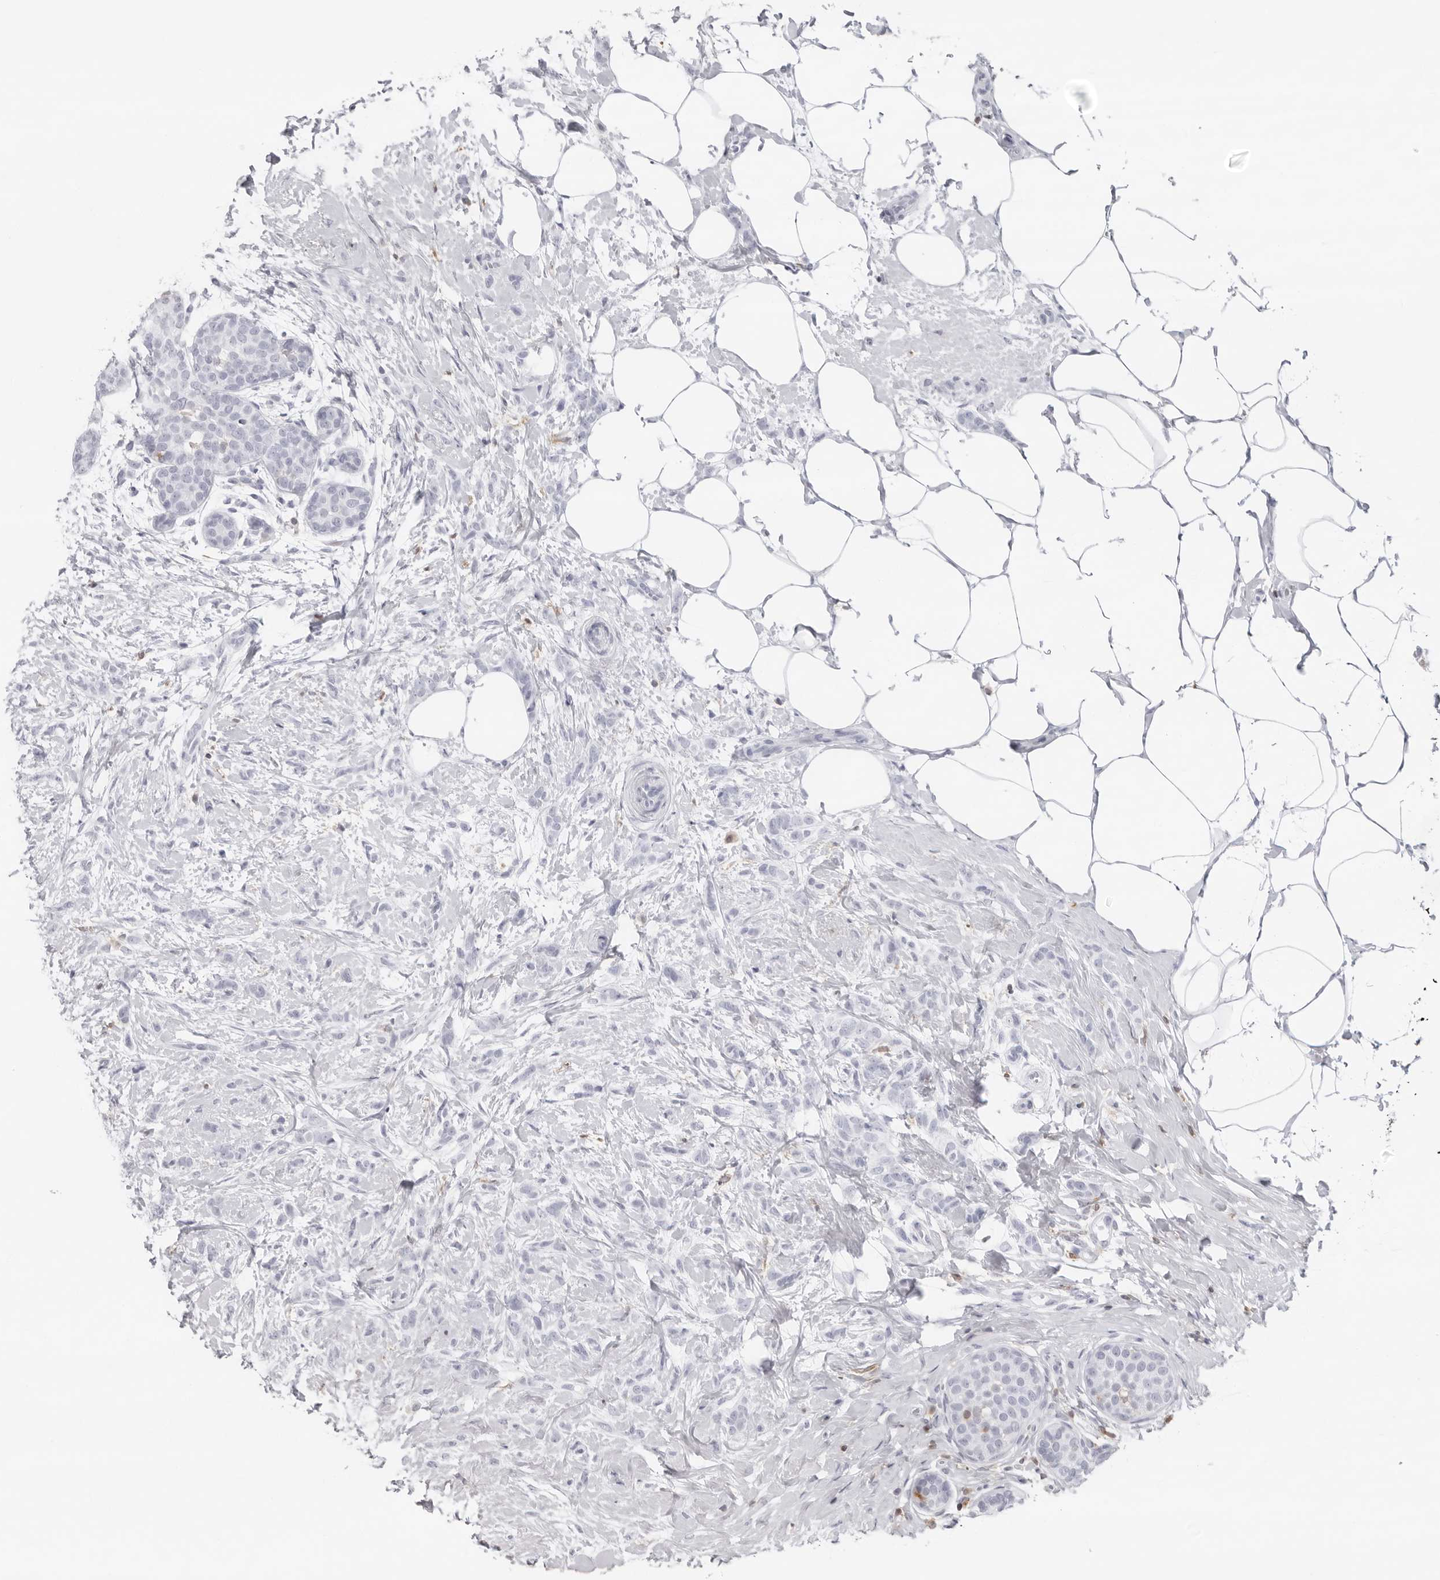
{"staining": {"intensity": "negative", "quantity": "none", "location": "none"}, "tissue": "breast cancer", "cell_type": "Tumor cells", "image_type": "cancer", "snomed": [{"axis": "morphology", "description": "Lobular carcinoma, in situ"}, {"axis": "morphology", "description": "Lobular carcinoma"}, {"axis": "topography", "description": "Breast"}], "caption": "IHC micrograph of neoplastic tissue: human lobular carcinoma (breast) stained with DAB exhibits no significant protein positivity in tumor cells.", "gene": "FMNL1", "patient": {"sex": "female", "age": 41}}